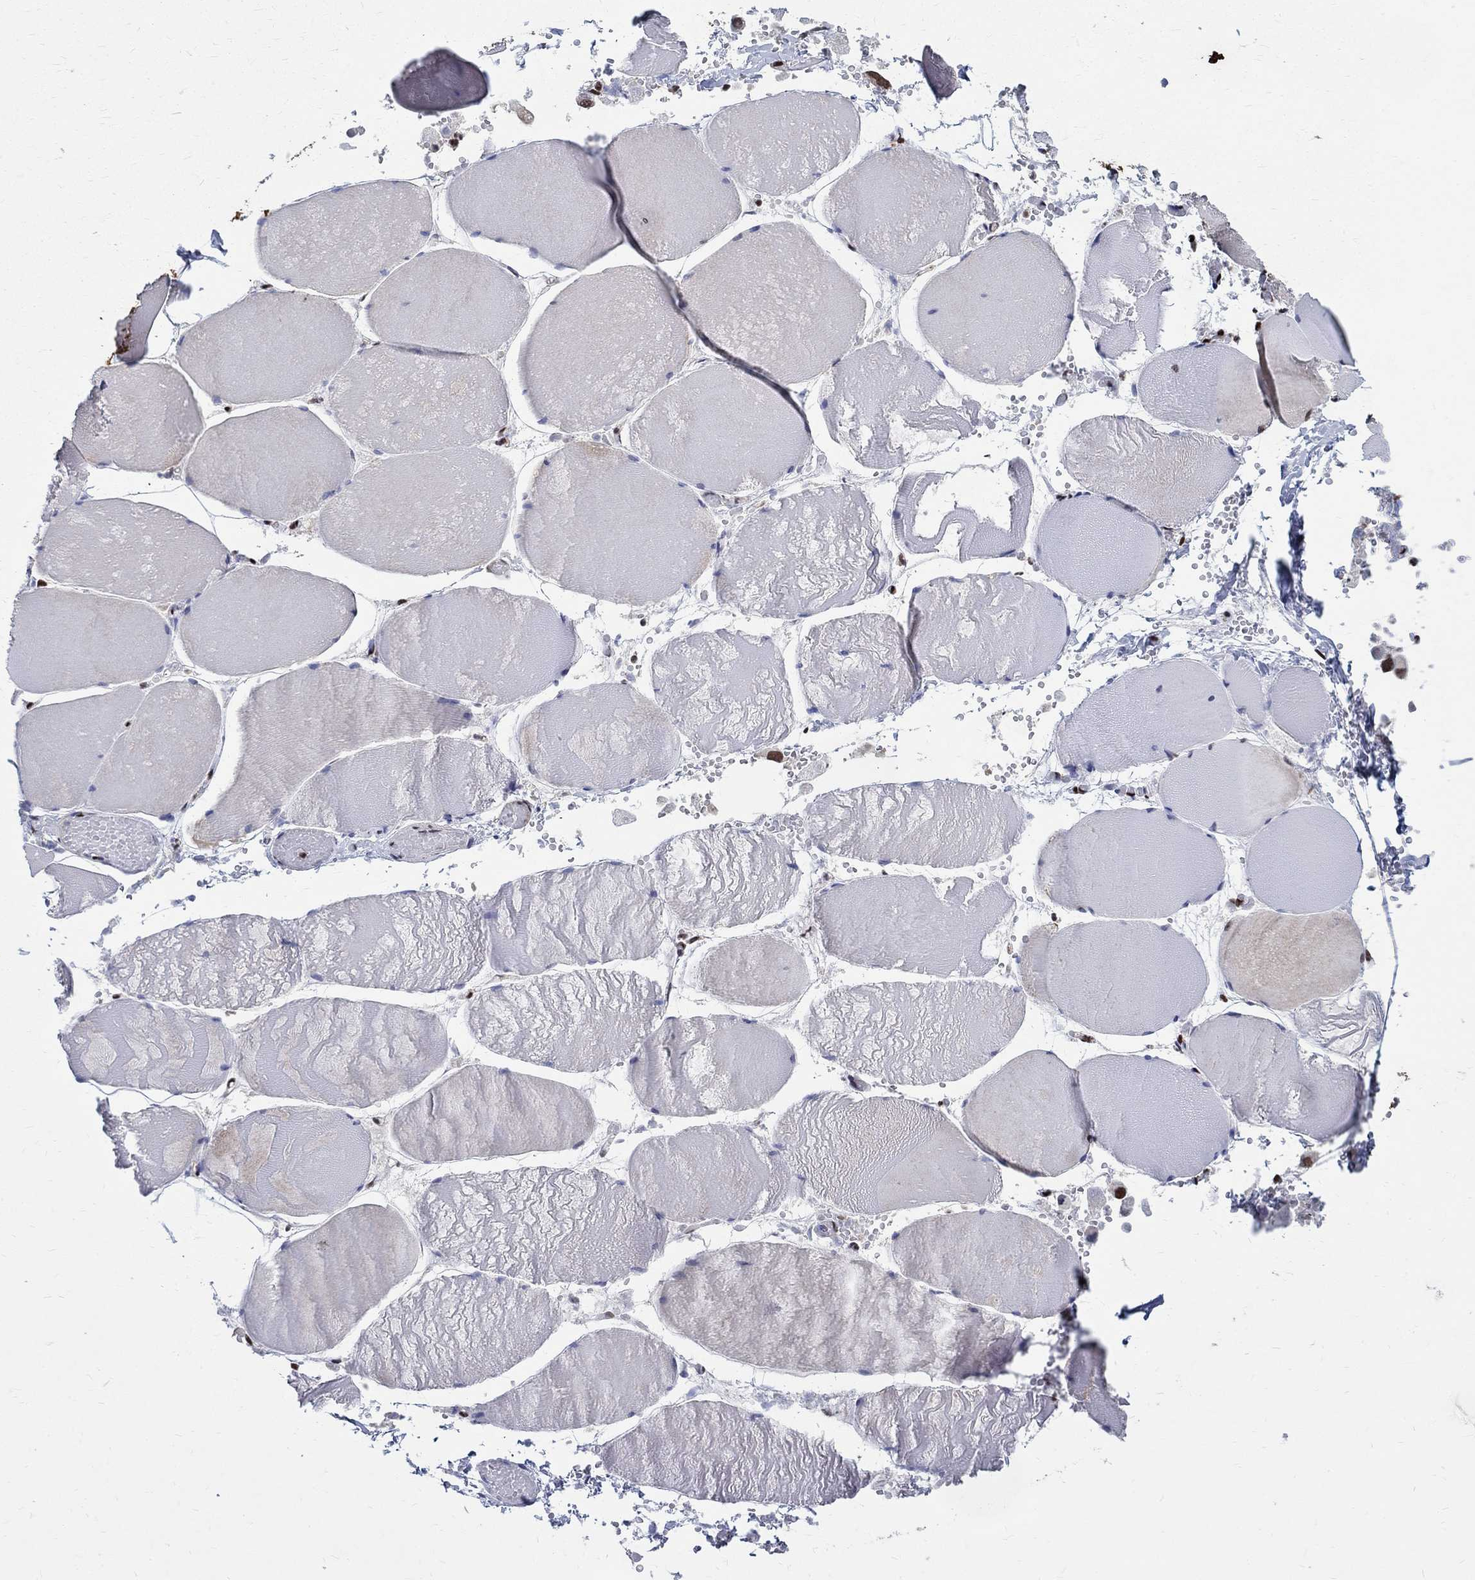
{"staining": {"intensity": "moderate", "quantity": "<25%", "location": "nuclear"}, "tissue": "skeletal muscle", "cell_type": "Myocytes", "image_type": "normal", "snomed": [{"axis": "morphology", "description": "Normal tissue, NOS"}, {"axis": "morphology", "description": "Malignant melanoma, Metastatic site"}, {"axis": "topography", "description": "Skeletal muscle"}], "caption": "Myocytes reveal low levels of moderate nuclear positivity in approximately <25% of cells in benign skeletal muscle.", "gene": "FBXO16", "patient": {"sex": "male", "age": 50}}